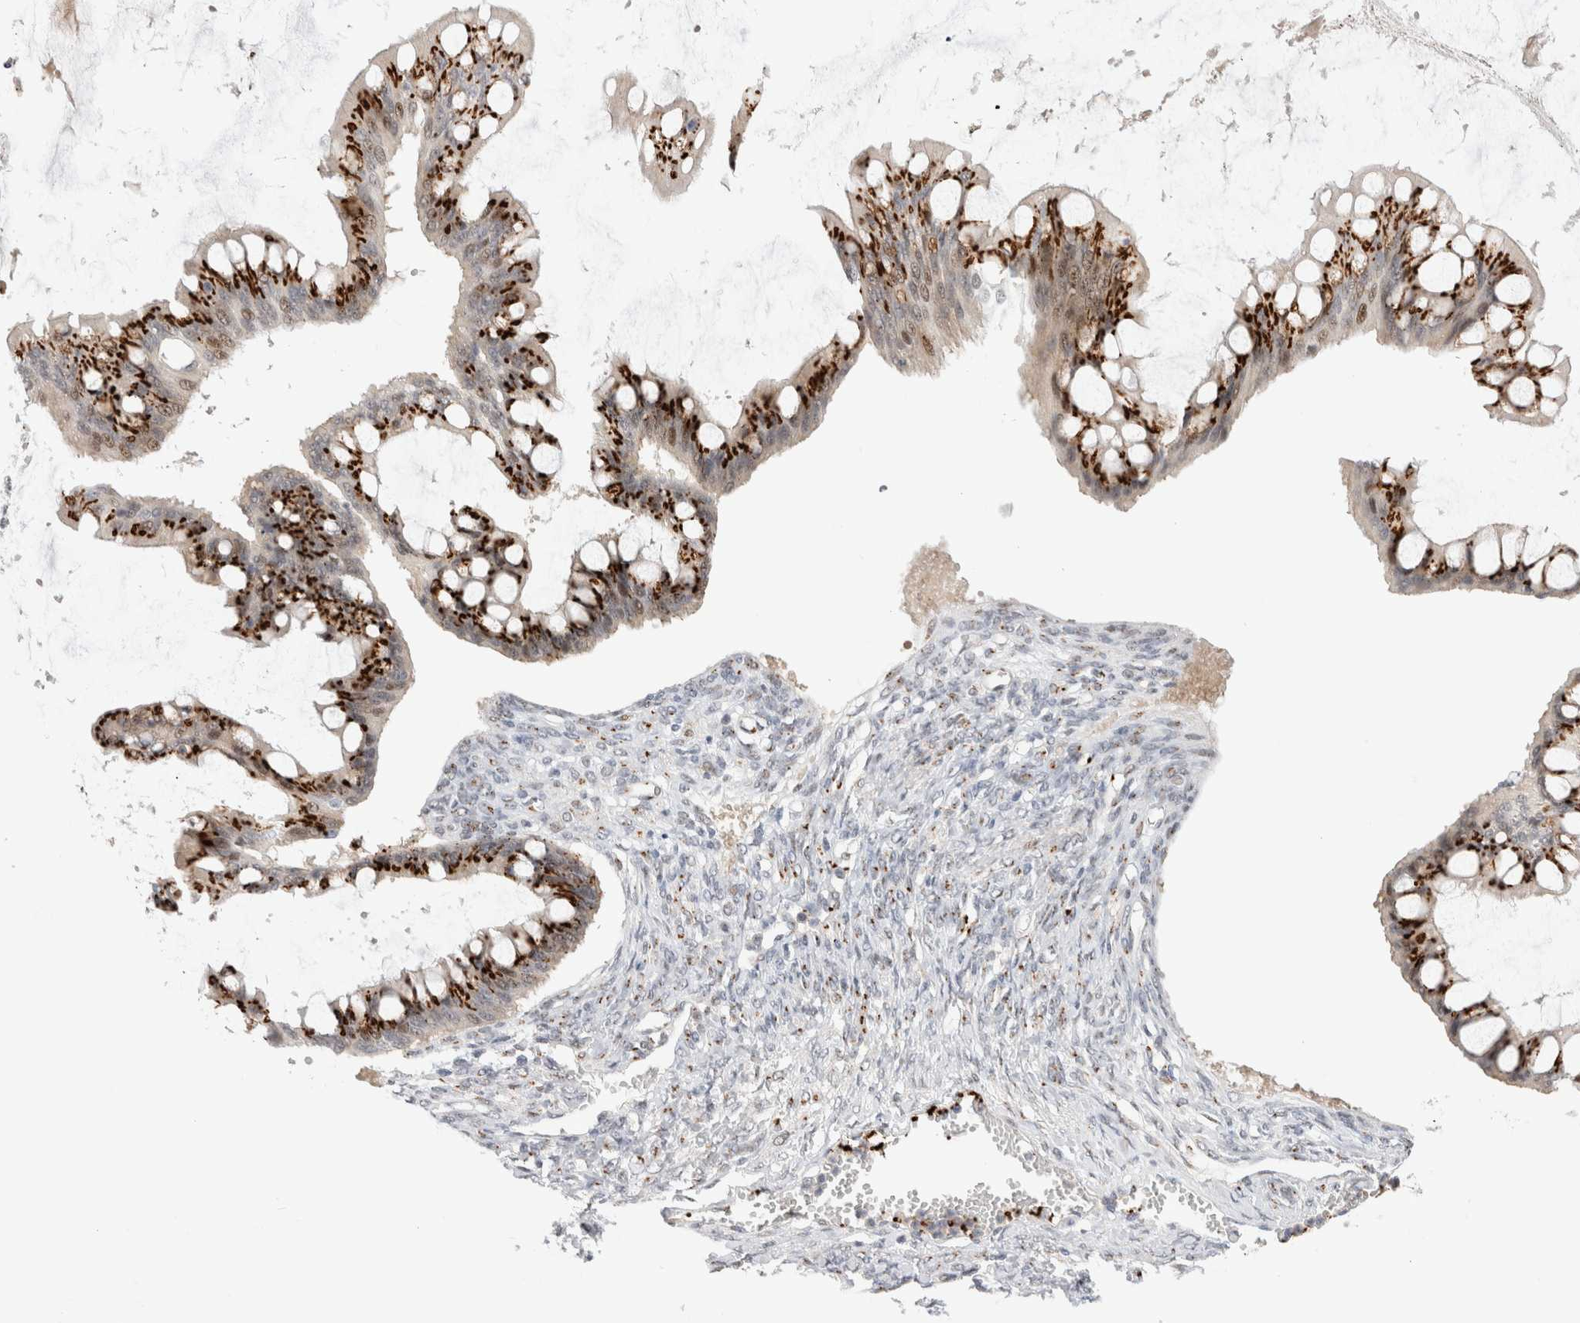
{"staining": {"intensity": "strong", "quantity": ">75%", "location": "cytoplasmic/membranous,nuclear"}, "tissue": "ovarian cancer", "cell_type": "Tumor cells", "image_type": "cancer", "snomed": [{"axis": "morphology", "description": "Cystadenocarcinoma, mucinous, NOS"}, {"axis": "topography", "description": "Ovary"}], "caption": "An IHC micrograph of neoplastic tissue is shown. Protein staining in brown highlights strong cytoplasmic/membranous and nuclear positivity in mucinous cystadenocarcinoma (ovarian) within tumor cells.", "gene": "VPS28", "patient": {"sex": "female", "age": 73}}